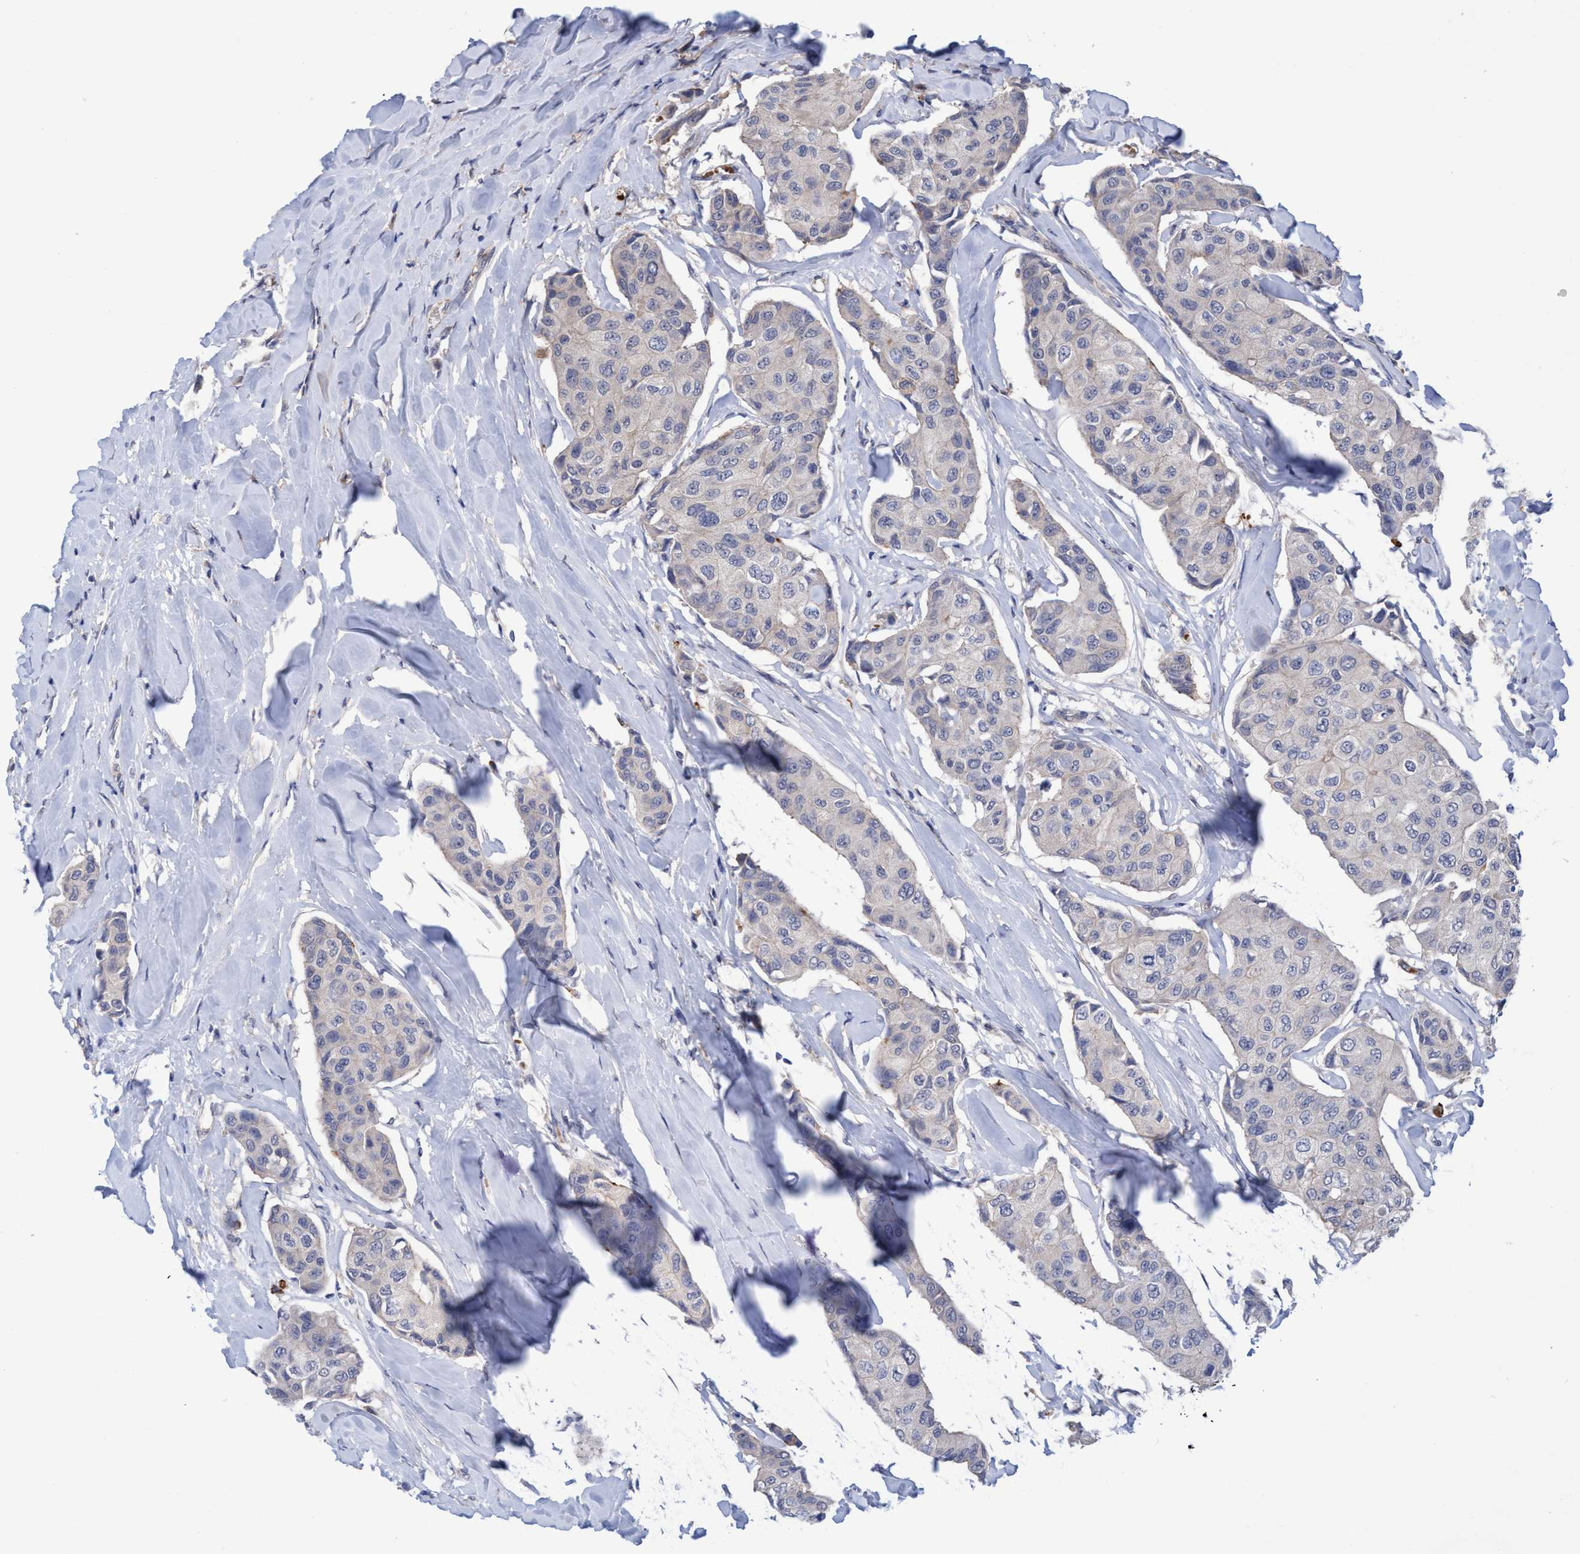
{"staining": {"intensity": "negative", "quantity": "none", "location": "none"}, "tissue": "breast cancer", "cell_type": "Tumor cells", "image_type": "cancer", "snomed": [{"axis": "morphology", "description": "Duct carcinoma"}, {"axis": "topography", "description": "Breast"}], "caption": "Immunohistochemistry of breast invasive ductal carcinoma displays no positivity in tumor cells.", "gene": "SEMA4D", "patient": {"sex": "female", "age": 80}}